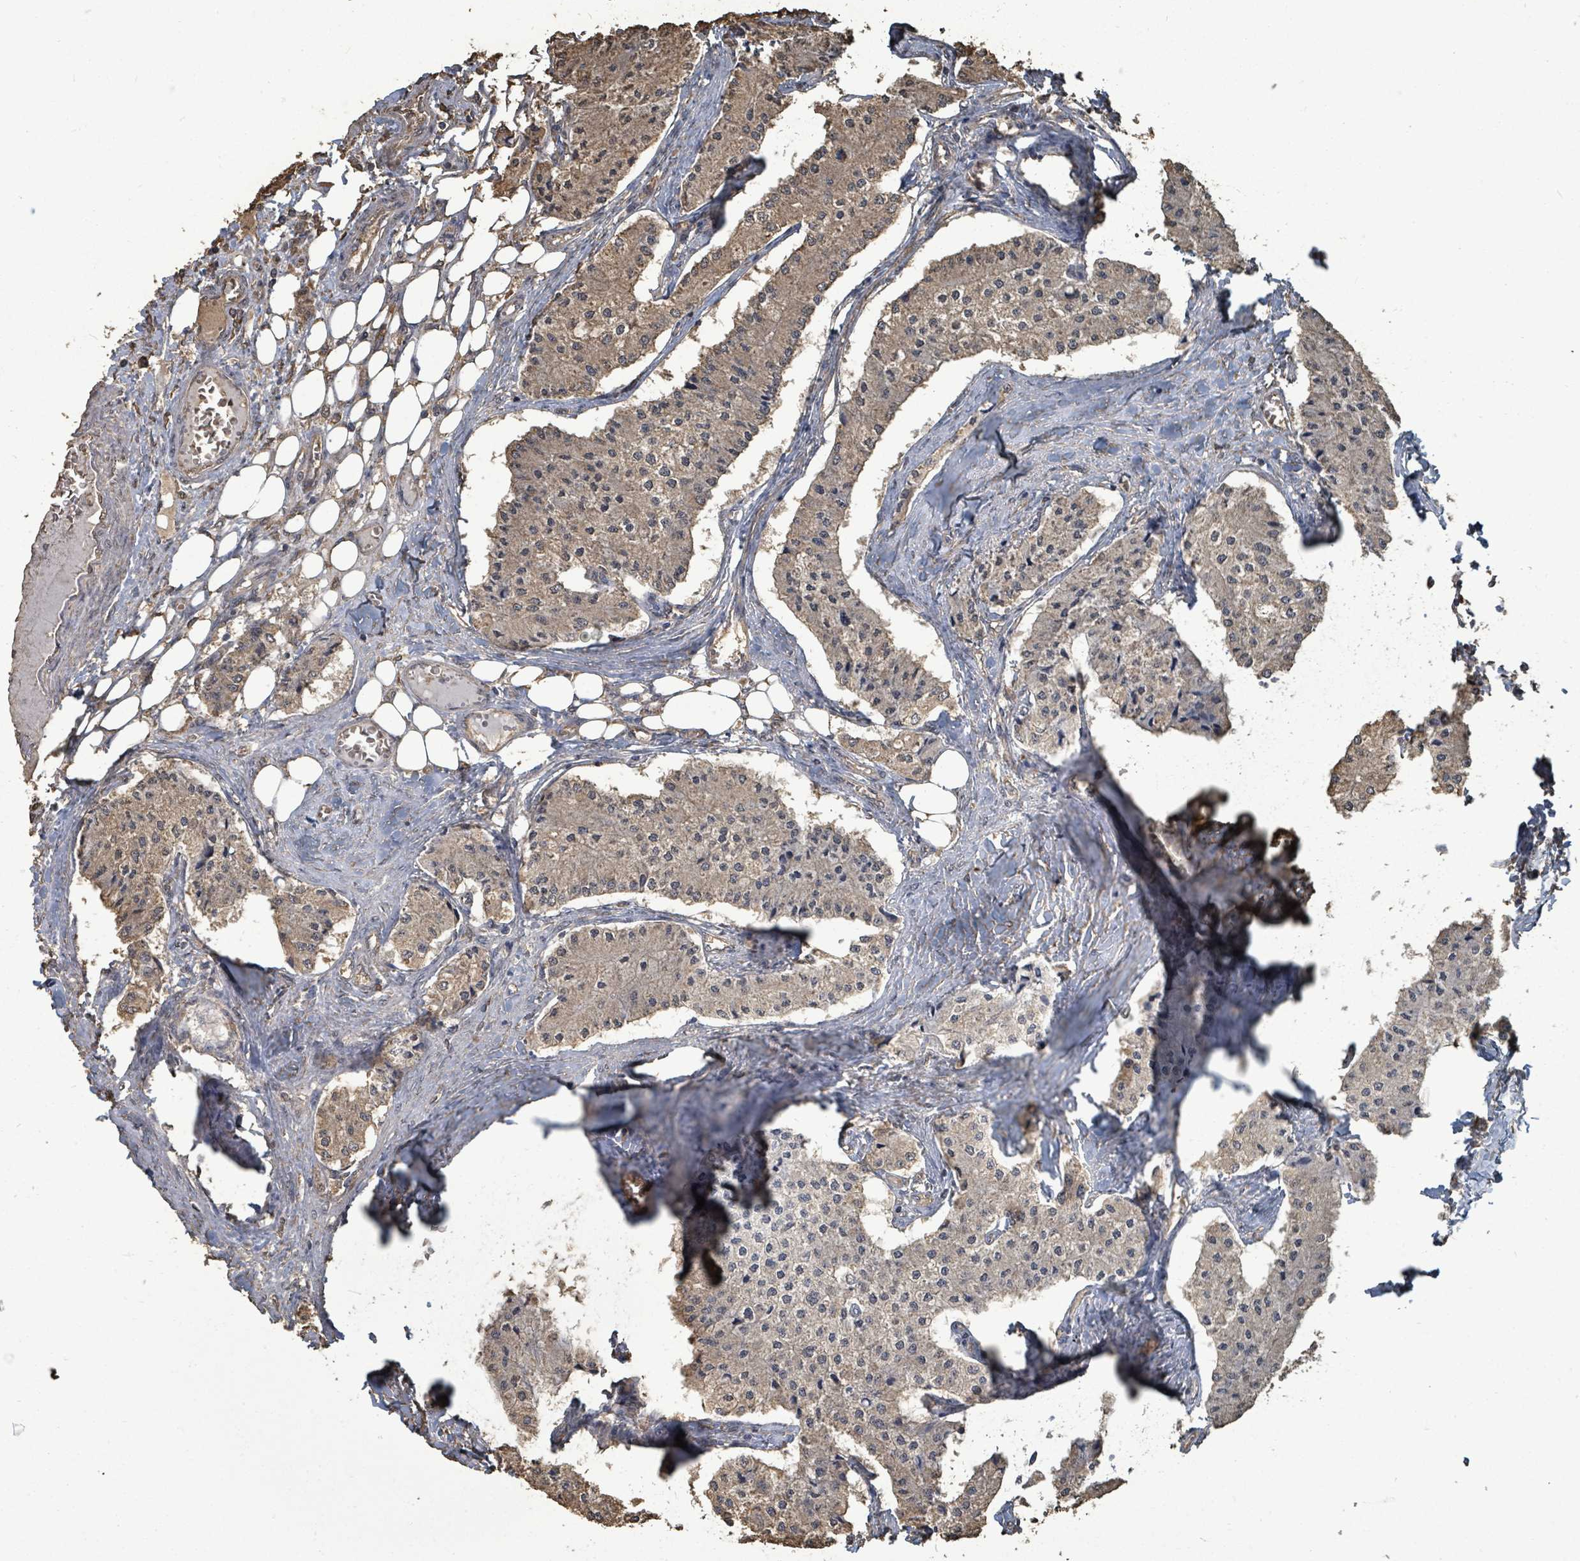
{"staining": {"intensity": "weak", "quantity": "<25%", "location": "cytoplasmic/membranous"}, "tissue": "carcinoid", "cell_type": "Tumor cells", "image_type": "cancer", "snomed": [{"axis": "morphology", "description": "Carcinoid, malignant, NOS"}, {"axis": "topography", "description": "Colon"}], "caption": "Protein analysis of malignant carcinoid reveals no significant expression in tumor cells.", "gene": "C6orf52", "patient": {"sex": "female", "age": 52}}